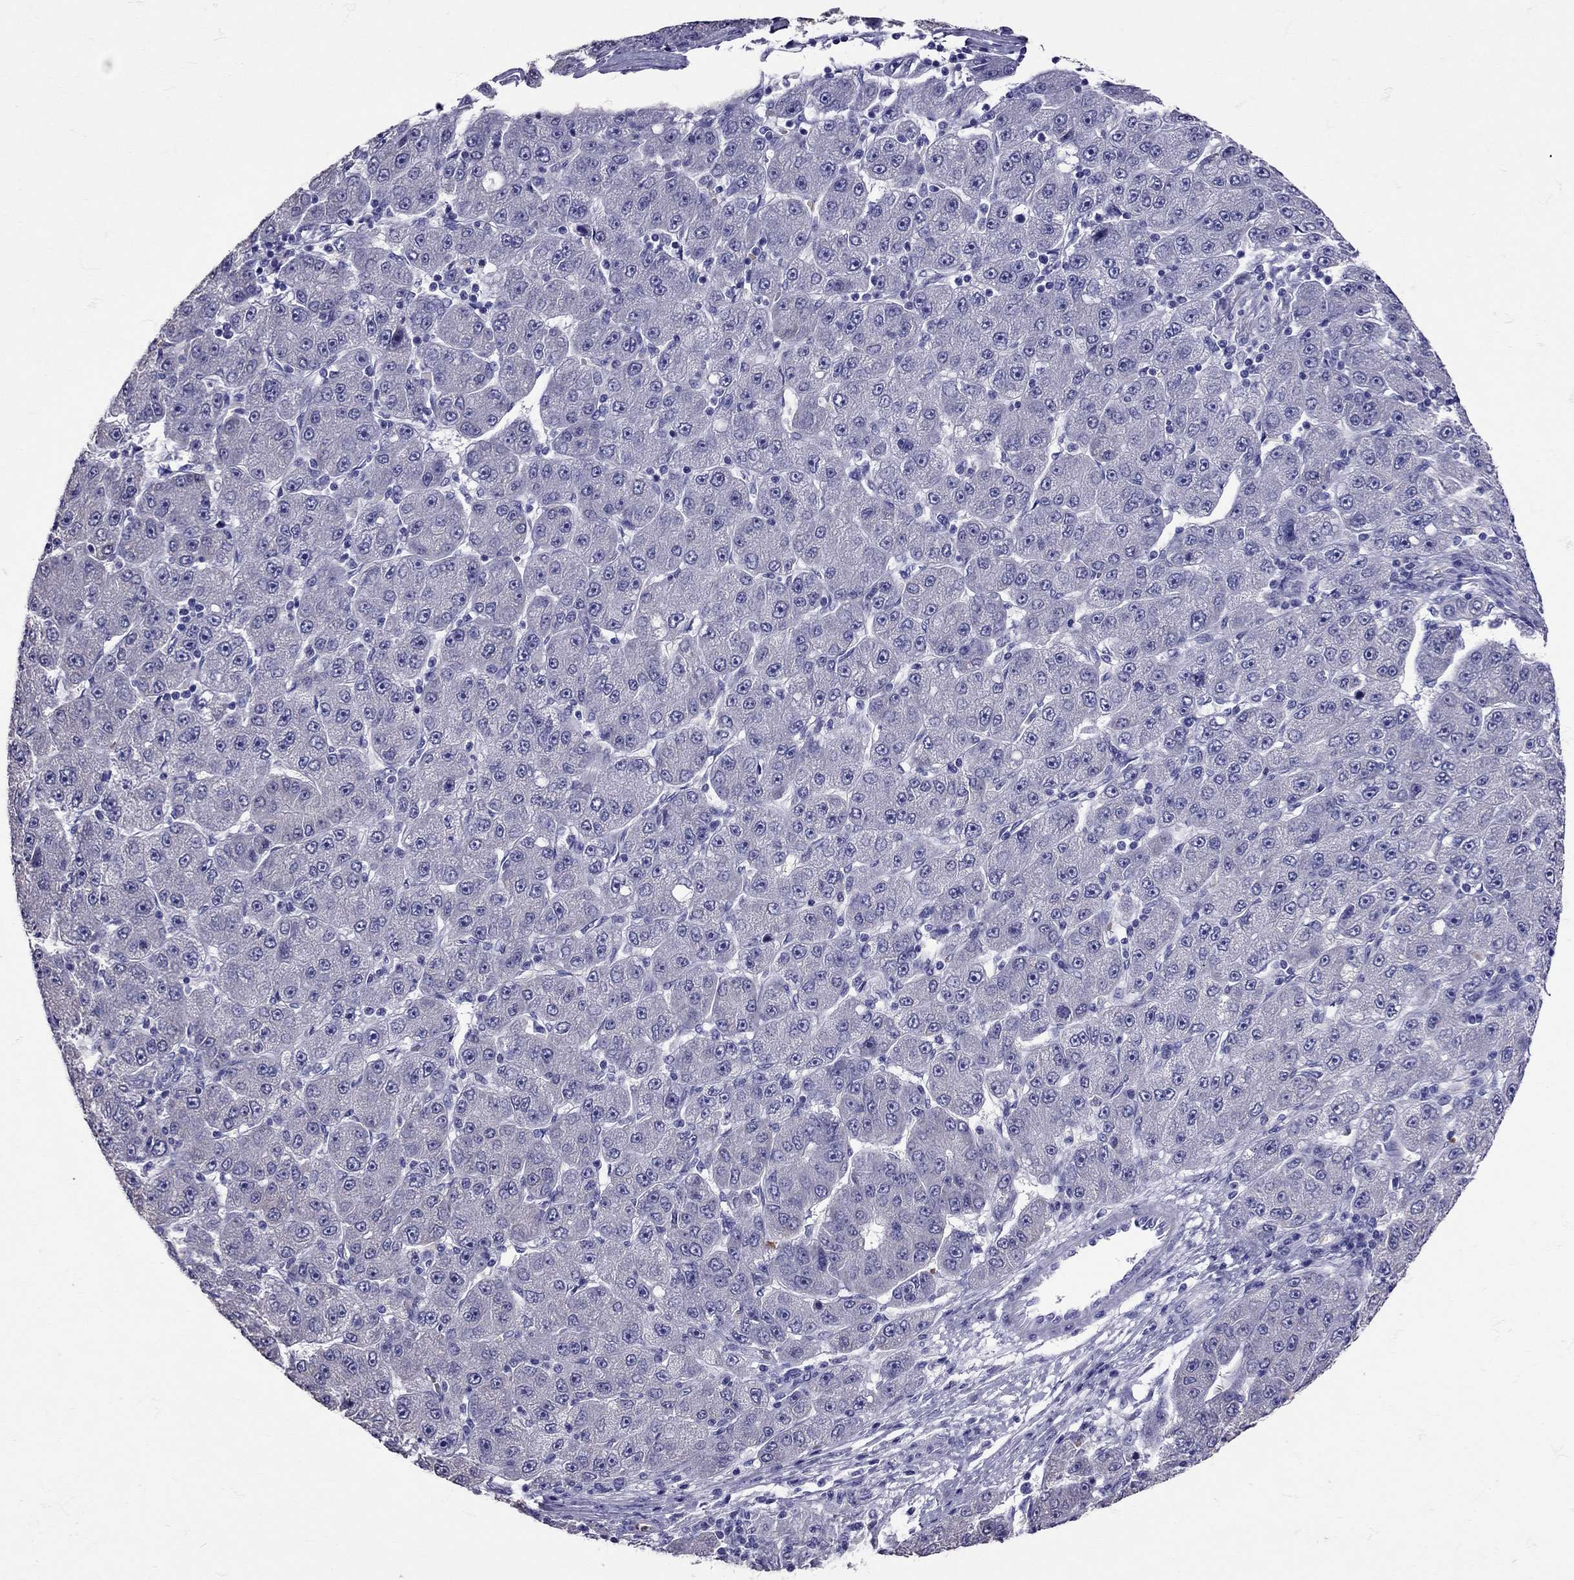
{"staining": {"intensity": "negative", "quantity": "none", "location": "none"}, "tissue": "liver cancer", "cell_type": "Tumor cells", "image_type": "cancer", "snomed": [{"axis": "morphology", "description": "Carcinoma, Hepatocellular, NOS"}, {"axis": "topography", "description": "Liver"}], "caption": "DAB (3,3'-diaminobenzidine) immunohistochemical staining of liver cancer reveals no significant positivity in tumor cells. (Brightfield microscopy of DAB immunohistochemistry (IHC) at high magnification).", "gene": "TBR1", "patient": {"sex": "male", "age": 67}}